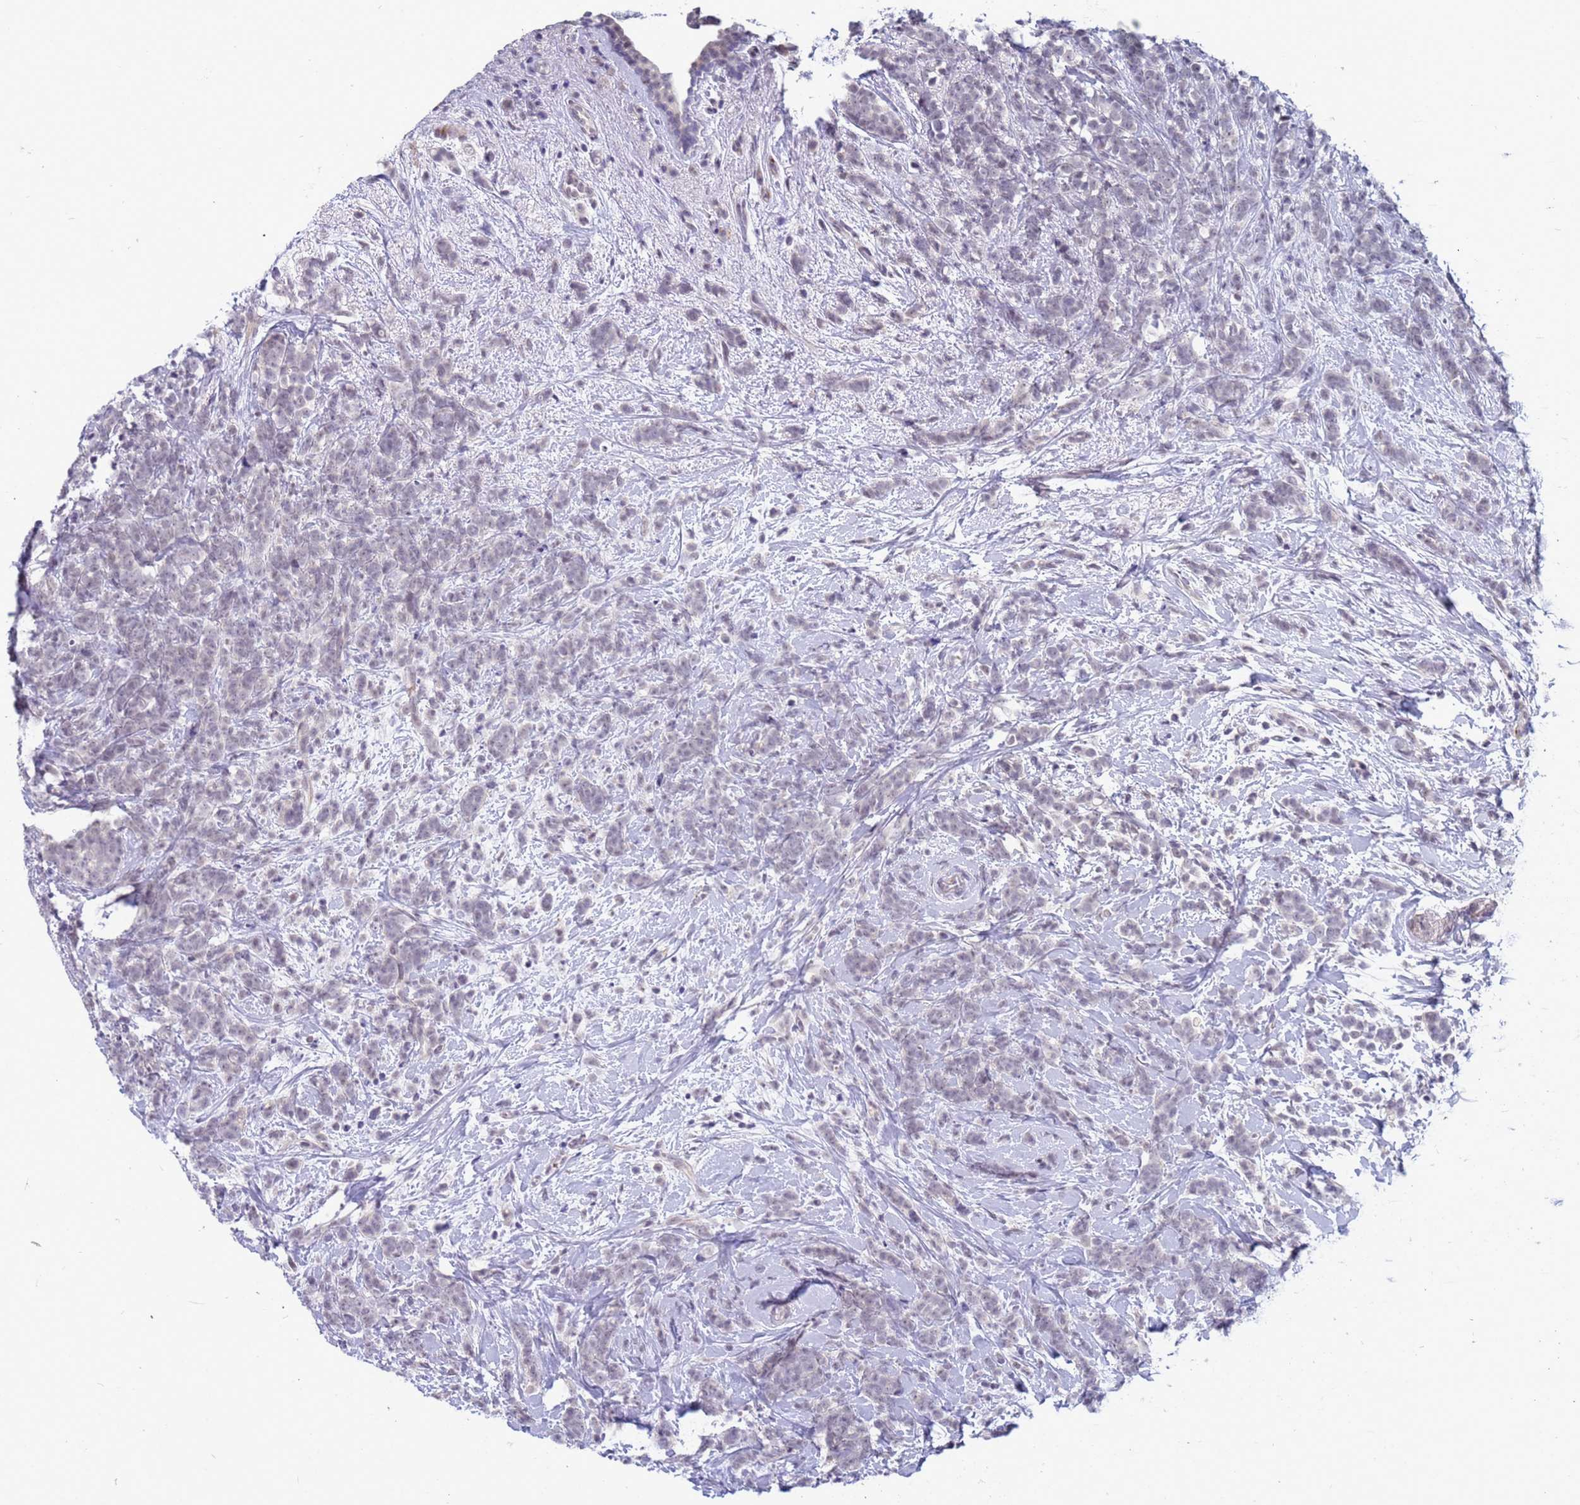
{"staining": {"intensity": "negative", "quantity": "none", "location": "none"}, "tissue": "breast cancer", "cell_type": "Tumor cells", "image_type": "cancer", "snomed": [{"axis": "morphology", "description": "Lobular carcinoma"}, {"axis": "topography", "description": "Breast"}], "caption": "The histopathology image shows no staining of tumor cells in lobular carcinoma (breast).", "gene": "CXorf65", "patient": {"sex": "female", "age": 58}}